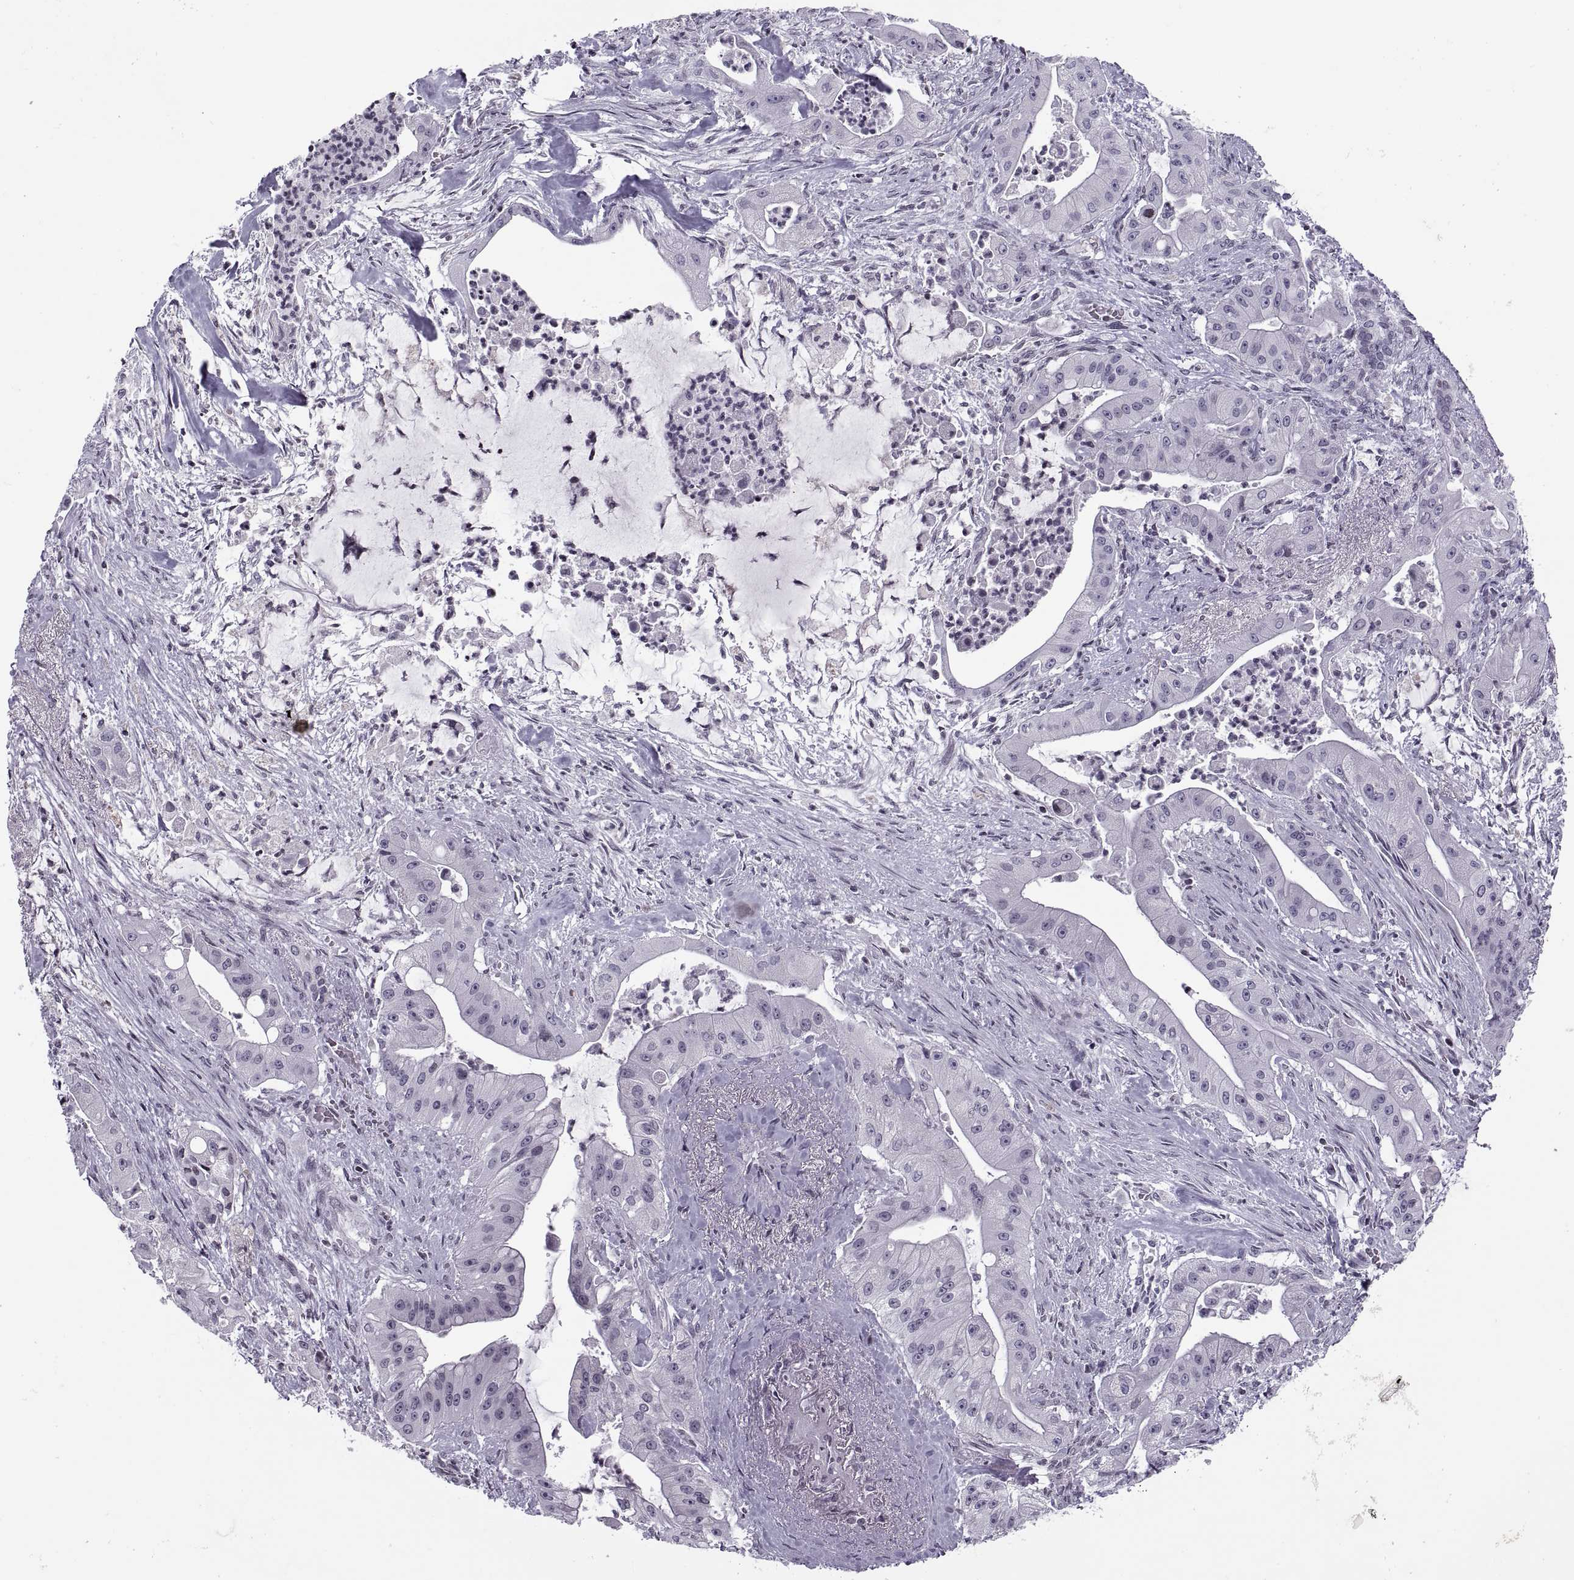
{"staining": {"intensity": "negative", "quantity": "none", "location": "none"}, "tissue": "pancreatic cancer", "cell_type": "Tumor cells", "image_type": "cancer", "snomed": [{"axis": "morphology", "description": "Normal tissue, NOS"}, {"axis": "morphology", "description": "Inflammation, NOS"}, {"axis": "morphology", "description": "Adenocarcinoma, NOS"}, {"axis": "topography", "description": "Pancreas"}], "caption": "DAB (3,3'-diaminobenzidine) immunohistochemical staining of pancreatic cancer reveals no significant staining in tumor cells.", "gene": "H1-8", "patient": {"sex": "male", "age": 57}}